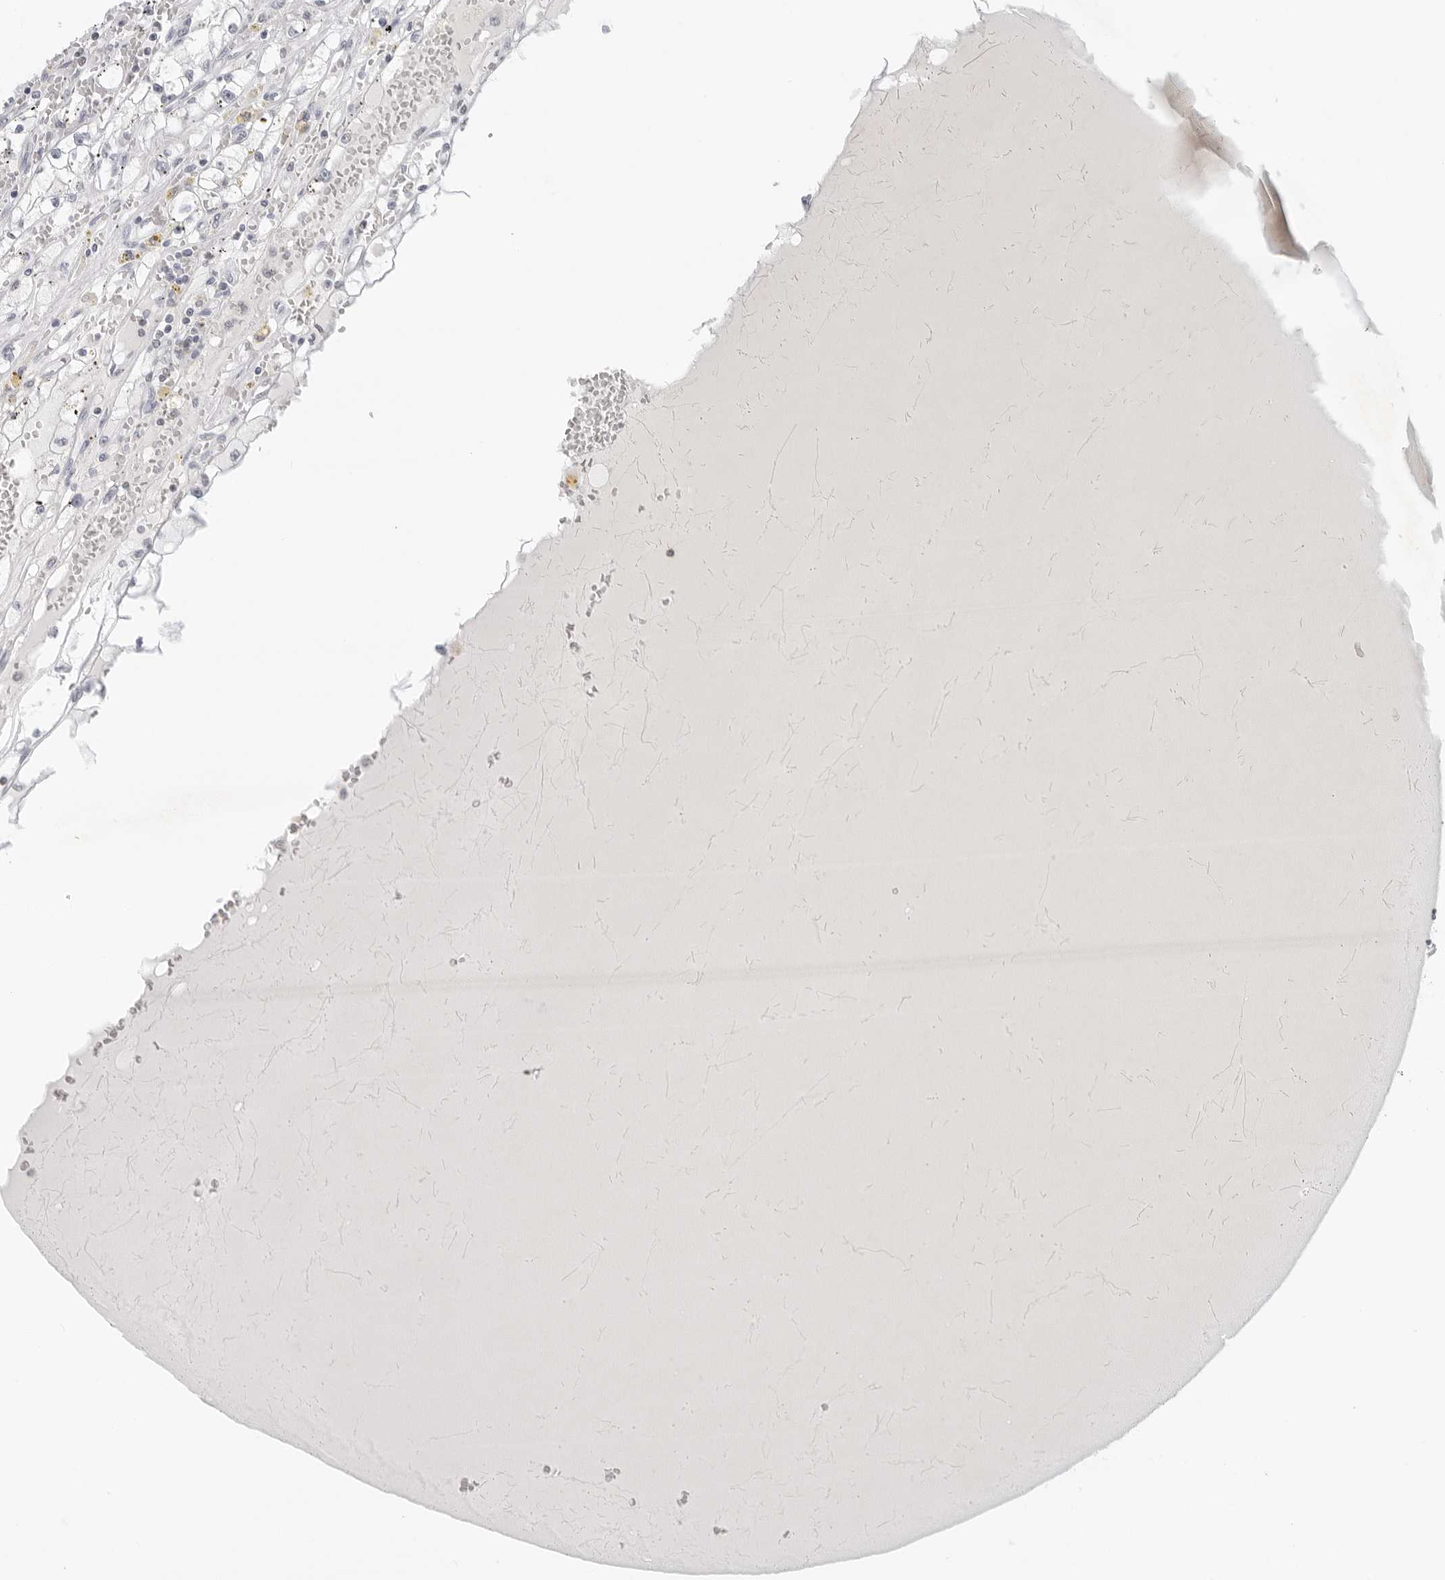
{"staining": {"intensity": "negative", "quantity": "none", "location": "none"}, "tissue": "renal cancer", "cell_type": "Tumor cells", "image_type": "cancer", "snomed": [{"axis": "morphology", "description": "Adenocarcinoma, NOS"}, {"axis": "topography", "description": "Kidney"}], "caption": "High magnification brightfield microscopy of renal cancer (adenocarcinoma) stained with DAB (3,3'-diaminobenzidine) (brown) and counterstained with hematoxylin (blue): tumor cells show no significant staining. (Stains: DAB immunohistochemistry (IHC) with hematoxylin counter stain, Microscopy: brightfield microscopy at high magnification).", "gene": "FLG2", "patient": {"sex": "male", "age": 56}}